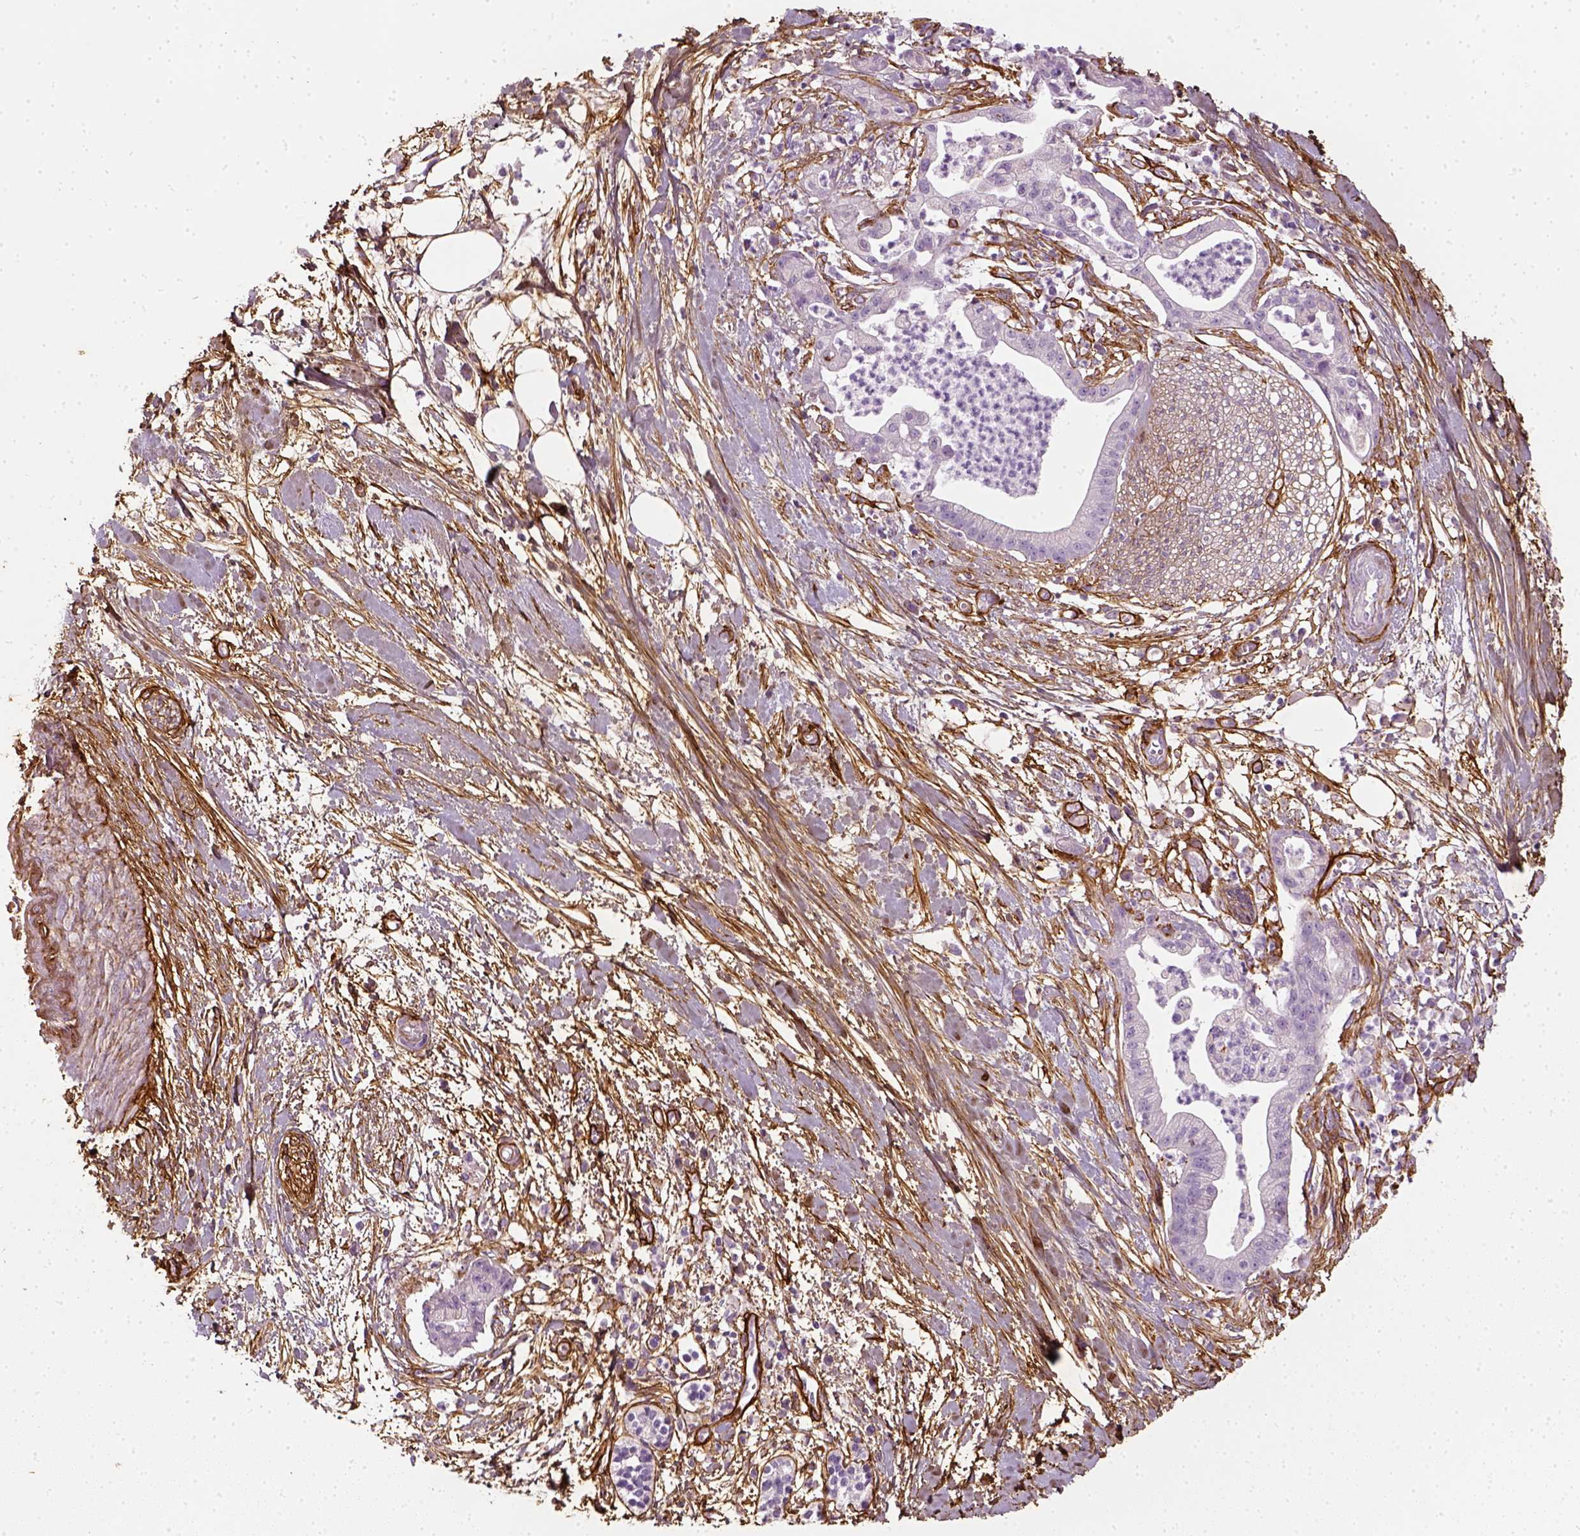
{"staining": {"intensity": "negative", "quantity": "none", "location": "none"}, "tissue": "pancreatic cancer", "cell_type": "Tumor cells", "image_type": "cancer", "snomed": [{"axis": "morphology", "description": "Normal tissue, NOS"}, {"axis": "morphology", "description": "Adenocarcinoma, NOS"}, {"axis": "topography", "description": "Lymph node"}, {"axis": "topography", "description": "Pancreas"}], "caption": "Immunohistochemistry (IHC) photomicrograph of neoplastic tissue: pancreatic cancer (adenocarcinoma) stained with DAB (3,3'-diaminobenzidine) shows no significant protein positivity in tumor cells.", "gene": "COL6A2", "patient": {"sex": "female", "age": 58}}